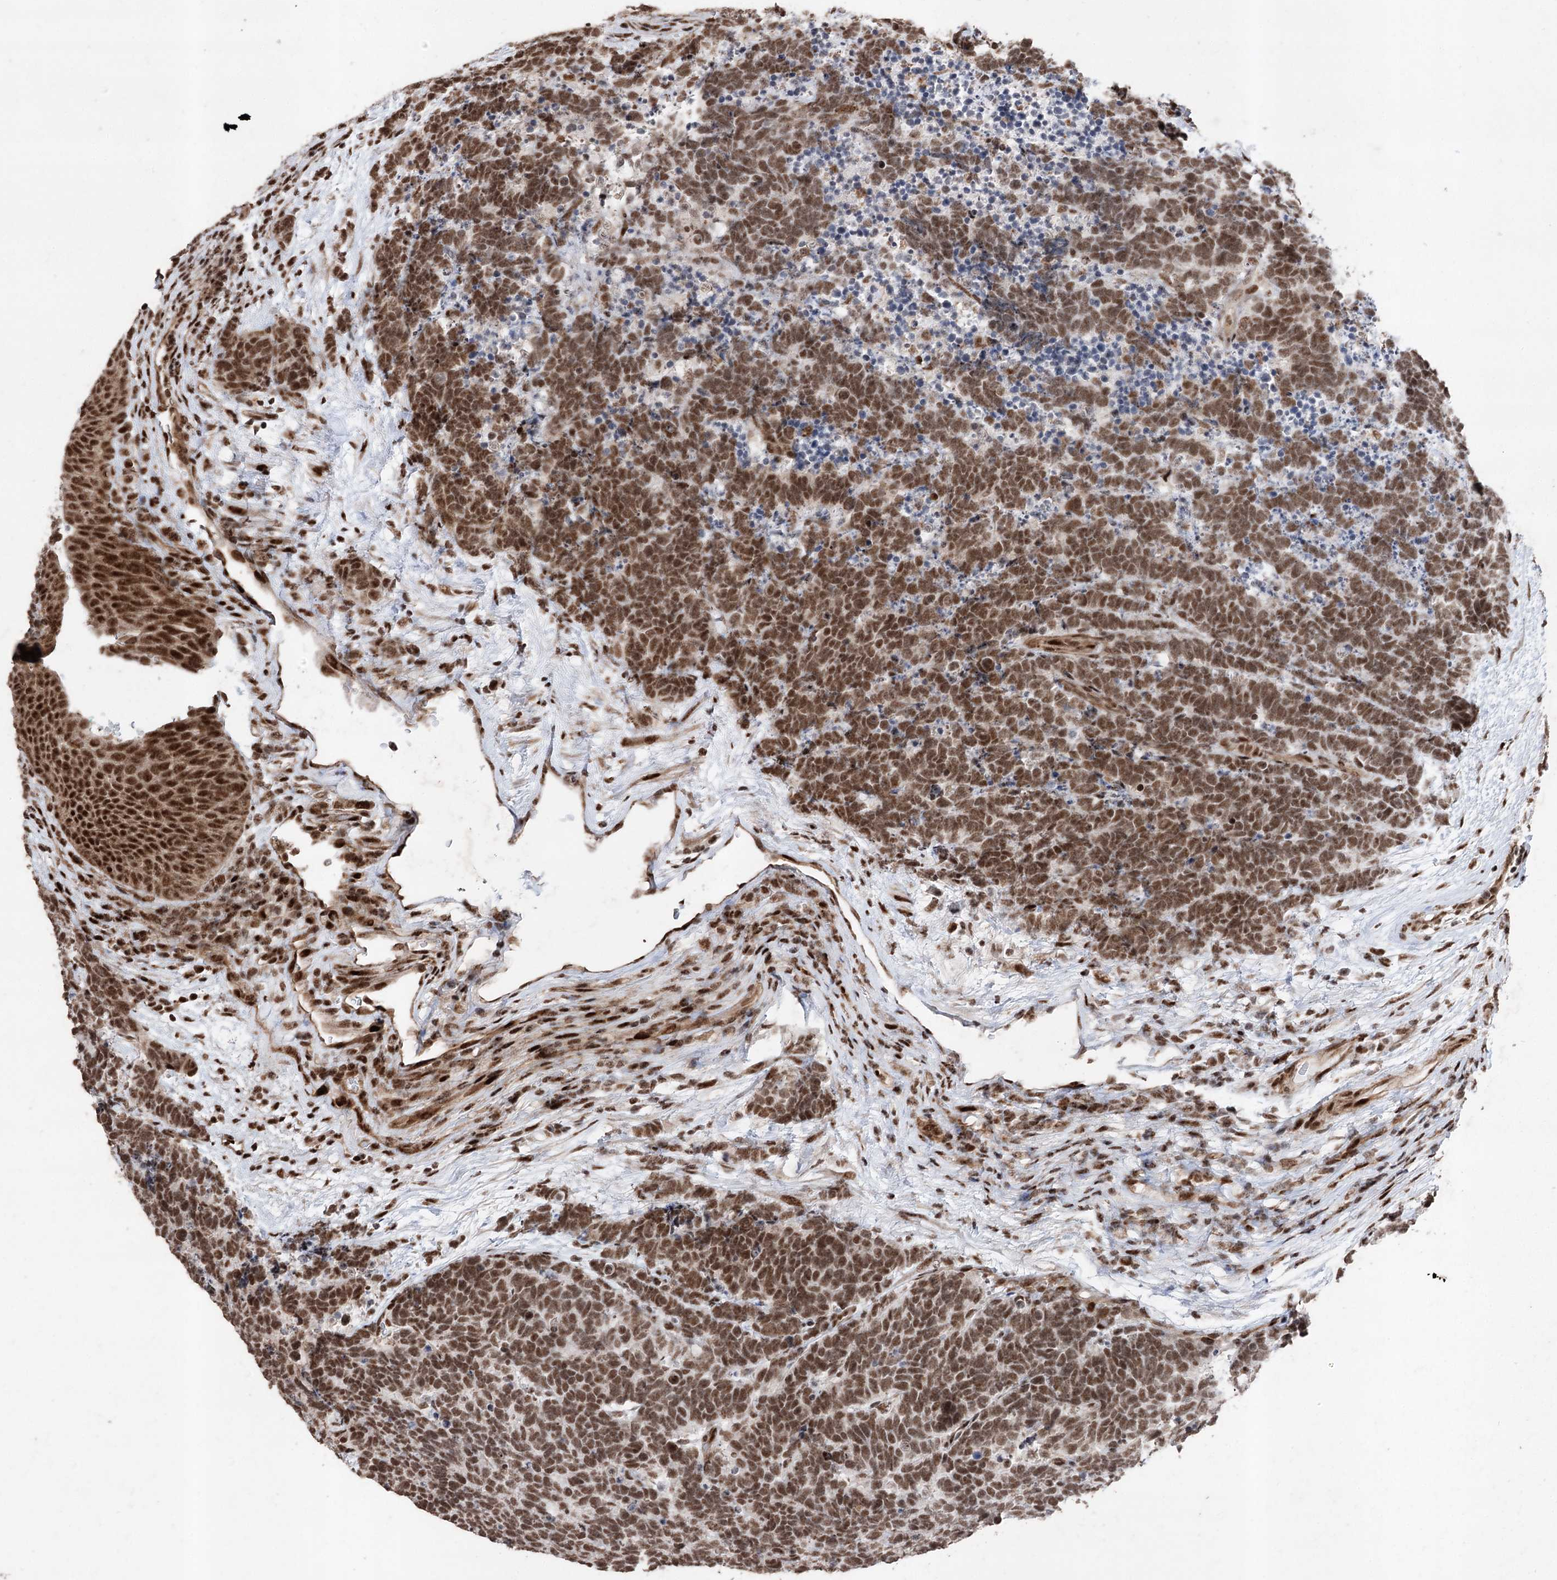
{"staining": {"intensity": "strong", "quantity": ">75%", "location": "nuclear"}, "tissue": "carcinoid", "cell_type": "Tumor cells", "image_type": "cancer", "snomed": [{"axis": "morphology", "description": "Carcinoma, NOS"}, {"axis": "morphology", "description": "Carcinoid, malignant, NOS"}, {"axis": "topography", "description": "Urinary bladder"}], "caption": "This is an image of immunohistochemistry staining of carcinoma, which shows strong positivity in the nuclear of tumor cells.", "gene": "PDCD4", "patient": {"sex": "male", "age": 57}}